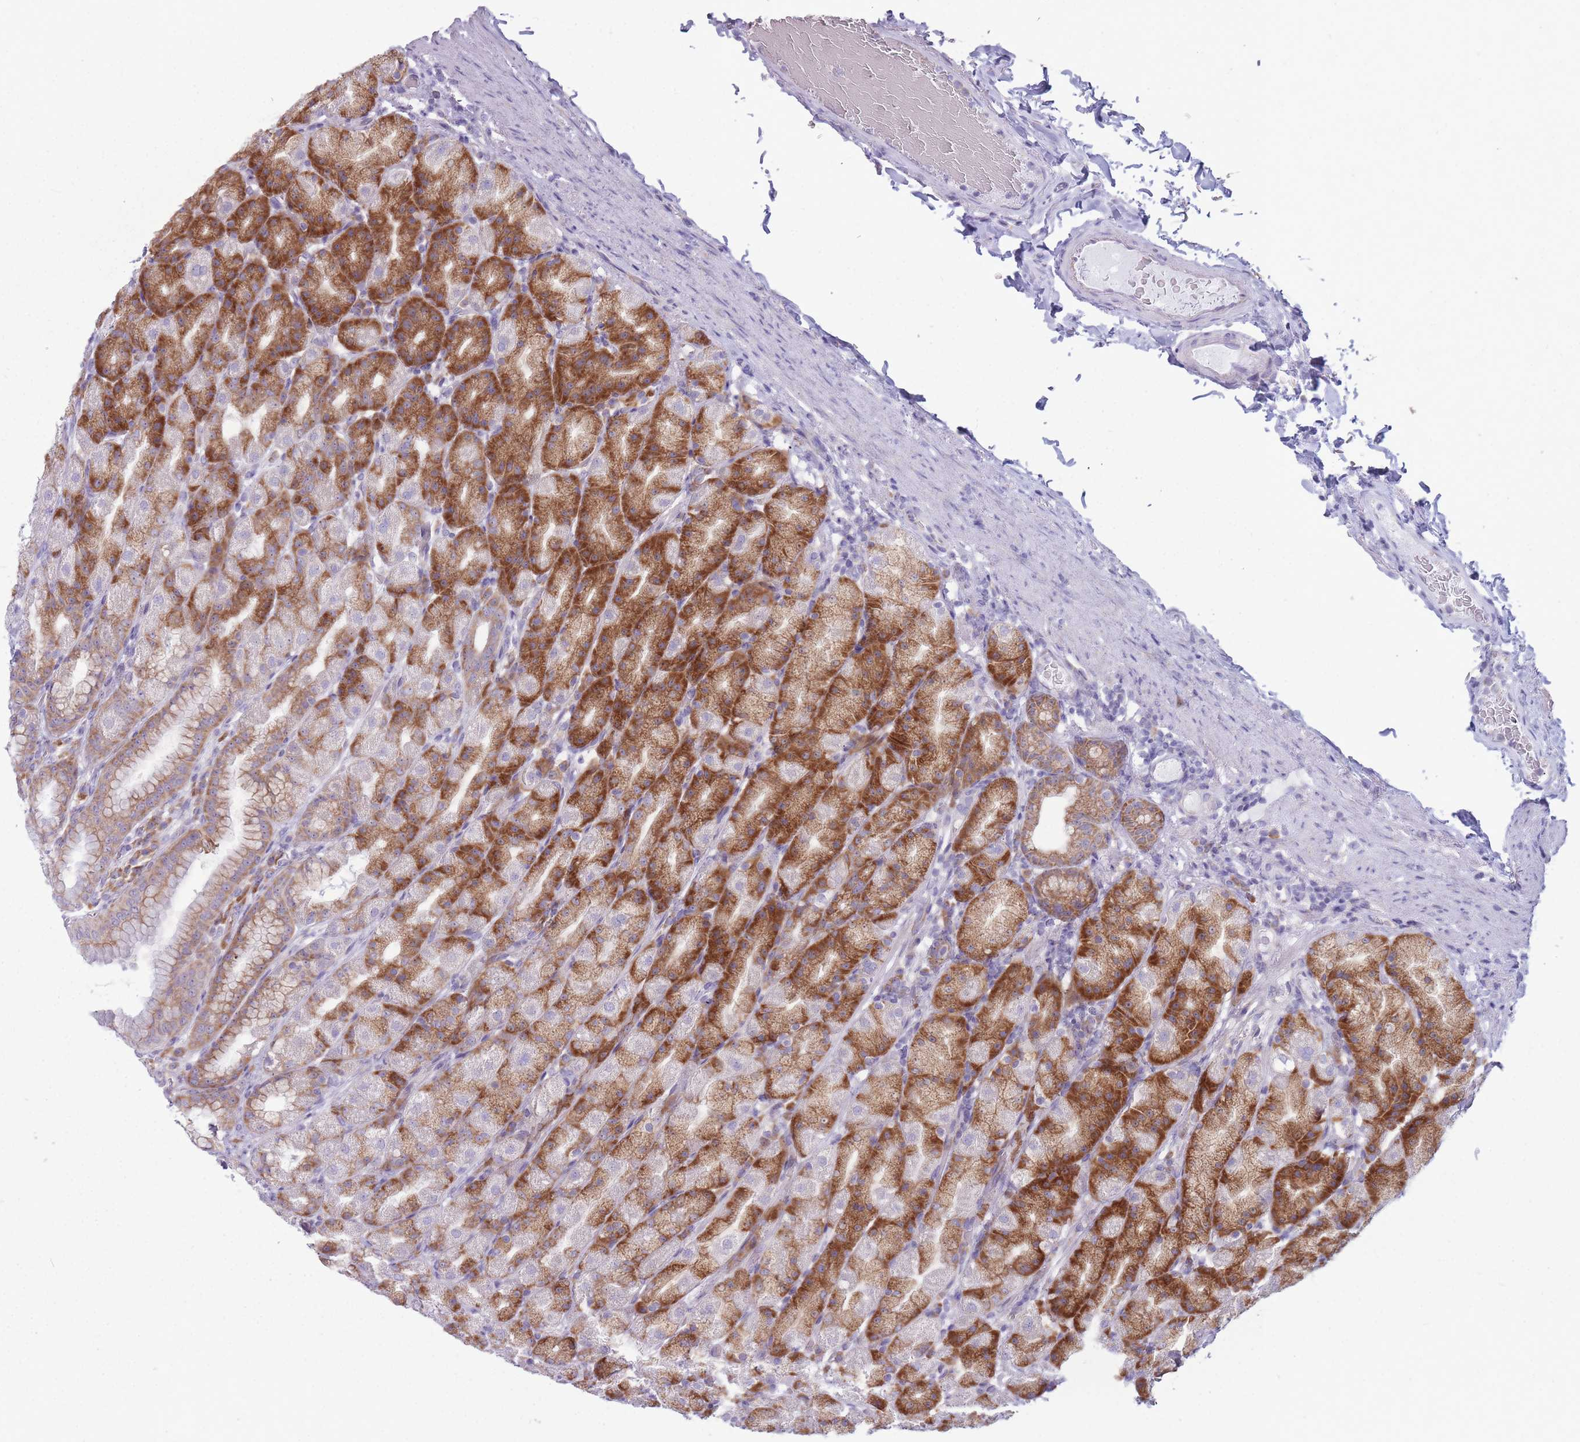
{"staining": {"intensity": "strong", "quantity": "25%-75%", "location": "cytoplasmic/membranous"}, "tissue": "stomach", "cell_type": "Glandular cells", "image_type": "normal", "snomed": [{"axis": "morphology", "description": "Normal tissue, NOS"}, {"axis": "topography", "description": "Stomach, upper"}, {"axis": "topography", "description": "Stomach"}], "caption": "The photomicrograph demonstrates immunohistochemical staining of unremarkable stomach. There is strong cytoplasmic/membranous expression is seen in about 25%-75% of glandular cells. Ihc stains the protein in brown and the nuclei are stained blue.", "gene": "RPL18", "patient": {"sex": "male", "age": 68}}